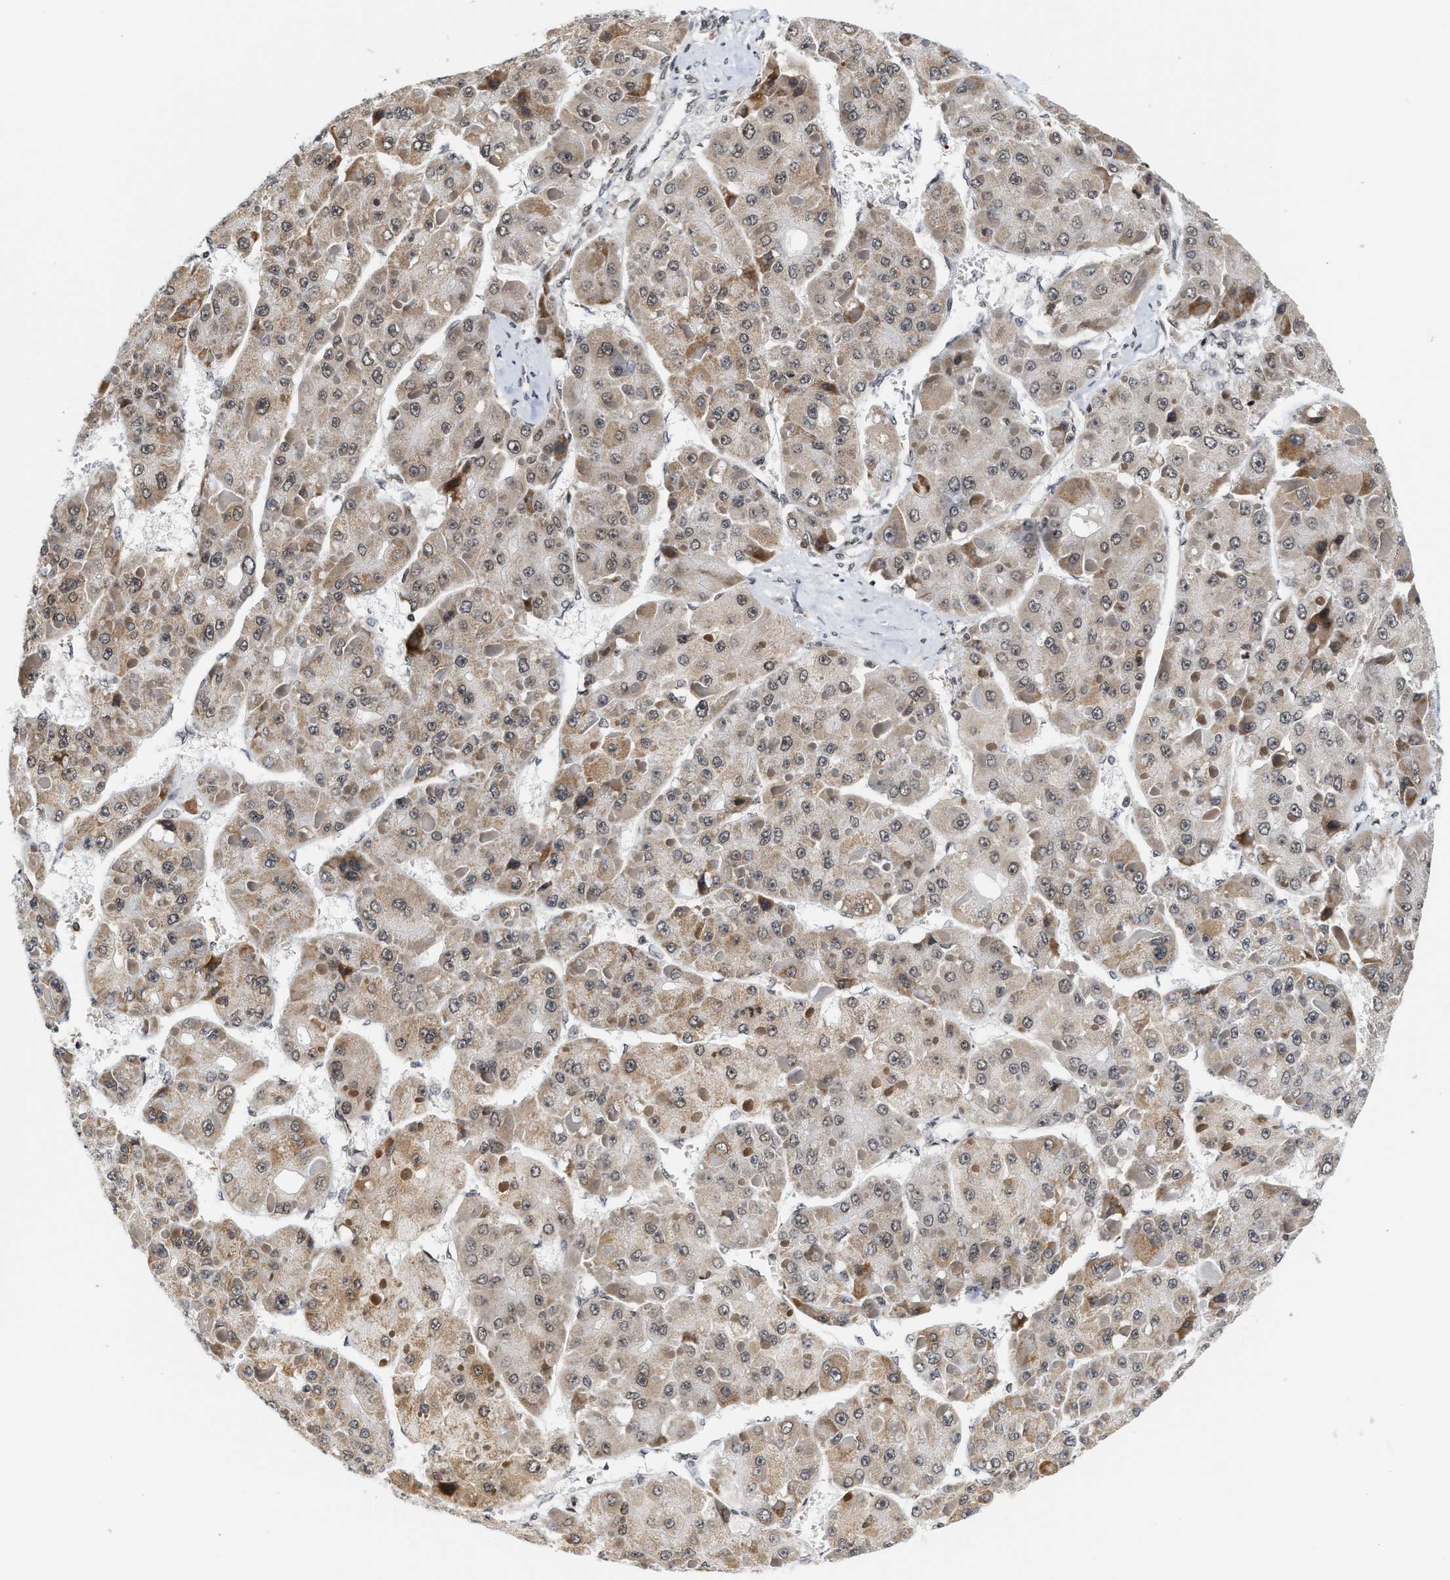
{"staining": {"intensity": "weak", "quantity": ">75%", "location": "cytoplasmic/membranous,nuclear"}, "tissue": "liver cancer", "cell_type": "Tumor cells", "image_type": "cancer", "snomed": [{"axis": "morphology", "description": "Carcinoma, Hepatocellular, NOS"}, {"axis": "topography", "description": "Liver"}], "caption": "Weak cytoplasmic/membranous and nuclear protein expression is present in approximately >75% of tumor cells in hepatocellular carcinoma (liver).", "gene": "ANKRD6", "patient": {"sex": "female", "age": 73}}